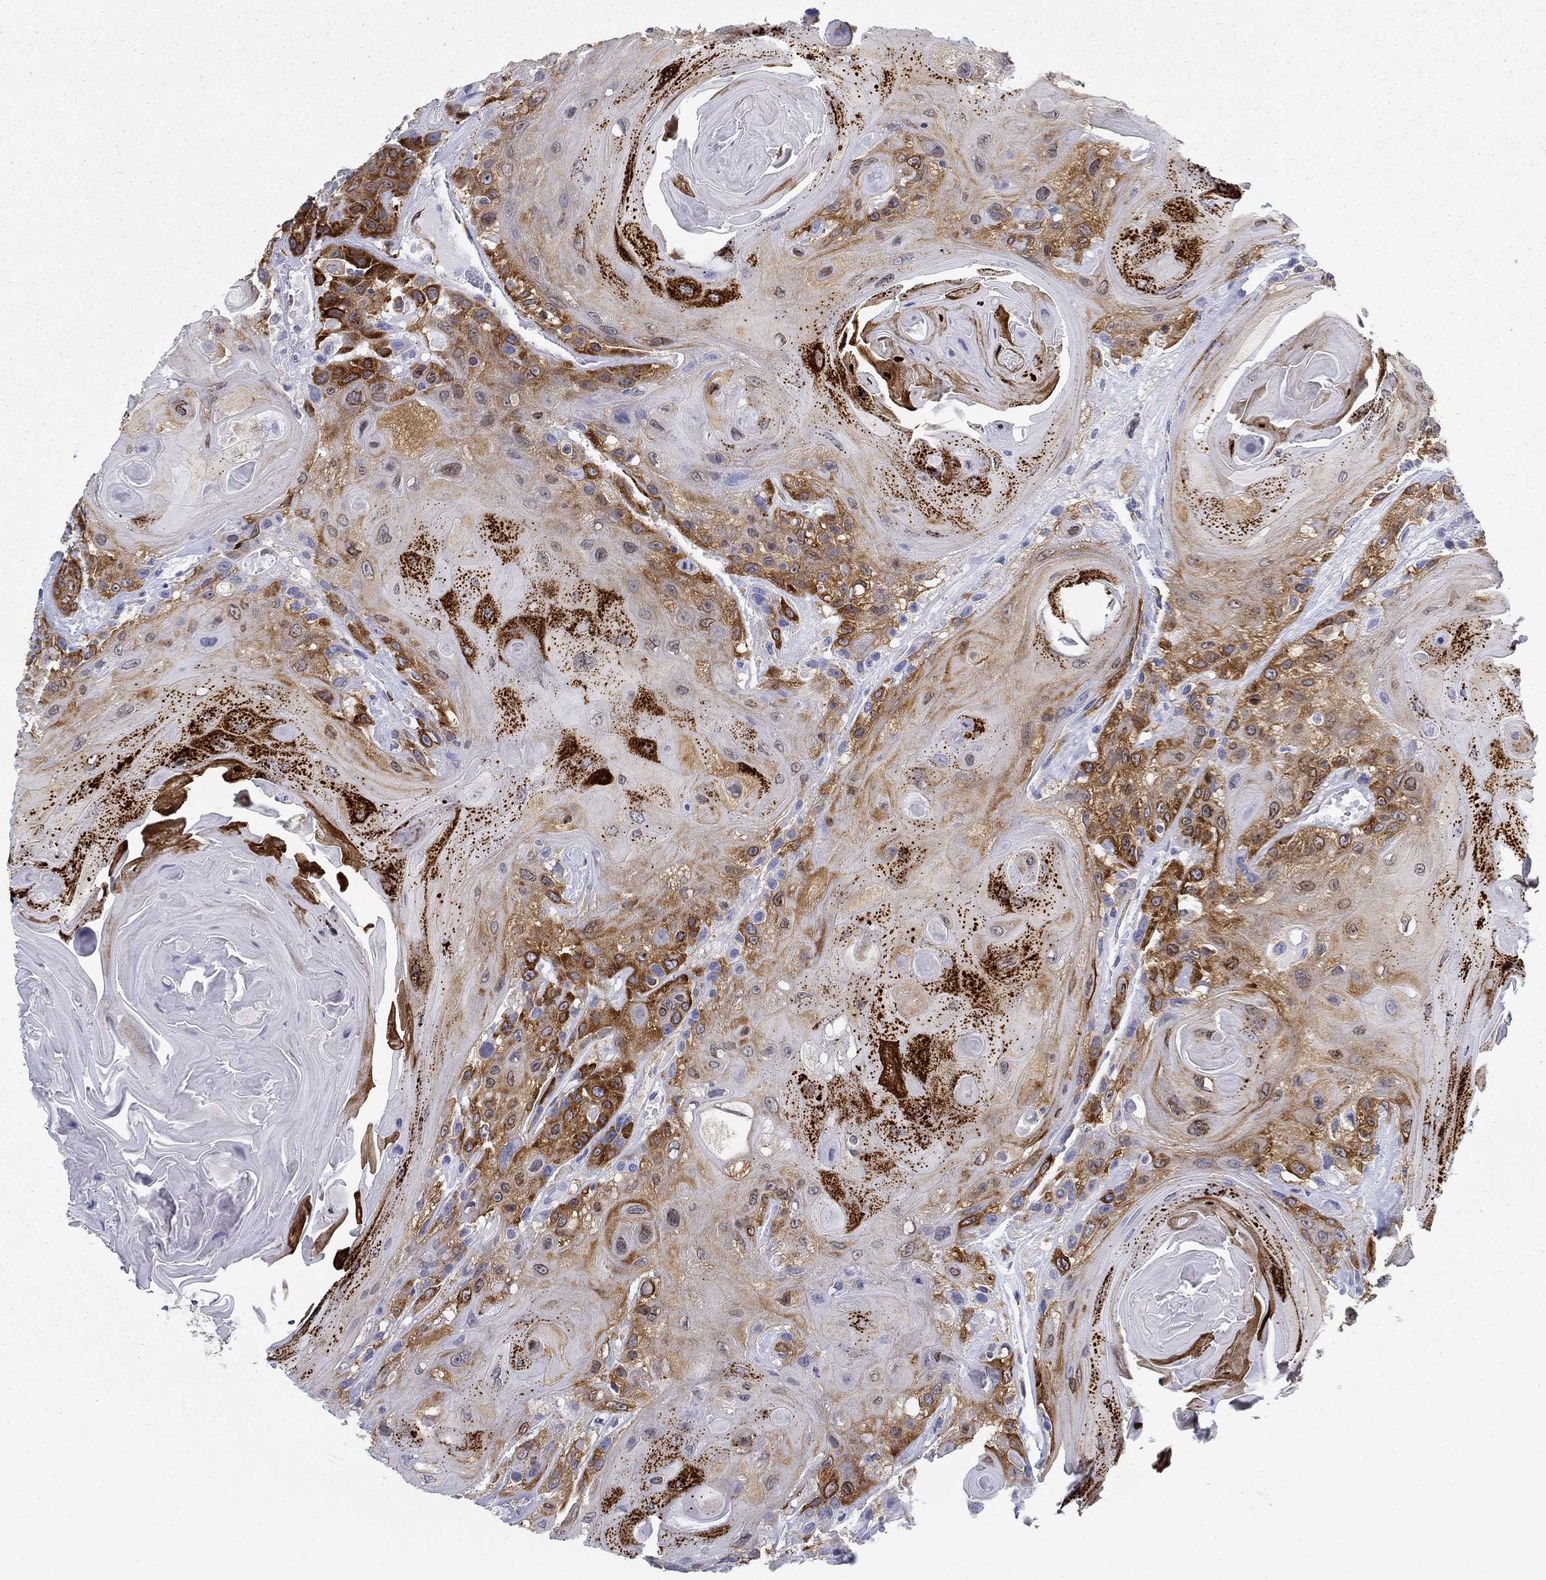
{"staining": {"intensity": "strong", "quantity": ">75%", "location": "cytoplasmic/membranous"}, "tissue": "head and neck cancer", "cell_type": "Tumor cells", "image_type": "cancer", "snomed": [{"axis": "morphology", "description": "Squamous cell carcinoma, NOS"}, {"axis": "topography", "description": "Head-Neck"}], "caption": "An image of human head and neck cancer (squamous cell carcinoma) stained for a protein exhibits strong cytoplasmic/membranous brown staining in tumor cells.", "gene": "FXR1", "patient": {"sex": "female", "age": 59}}